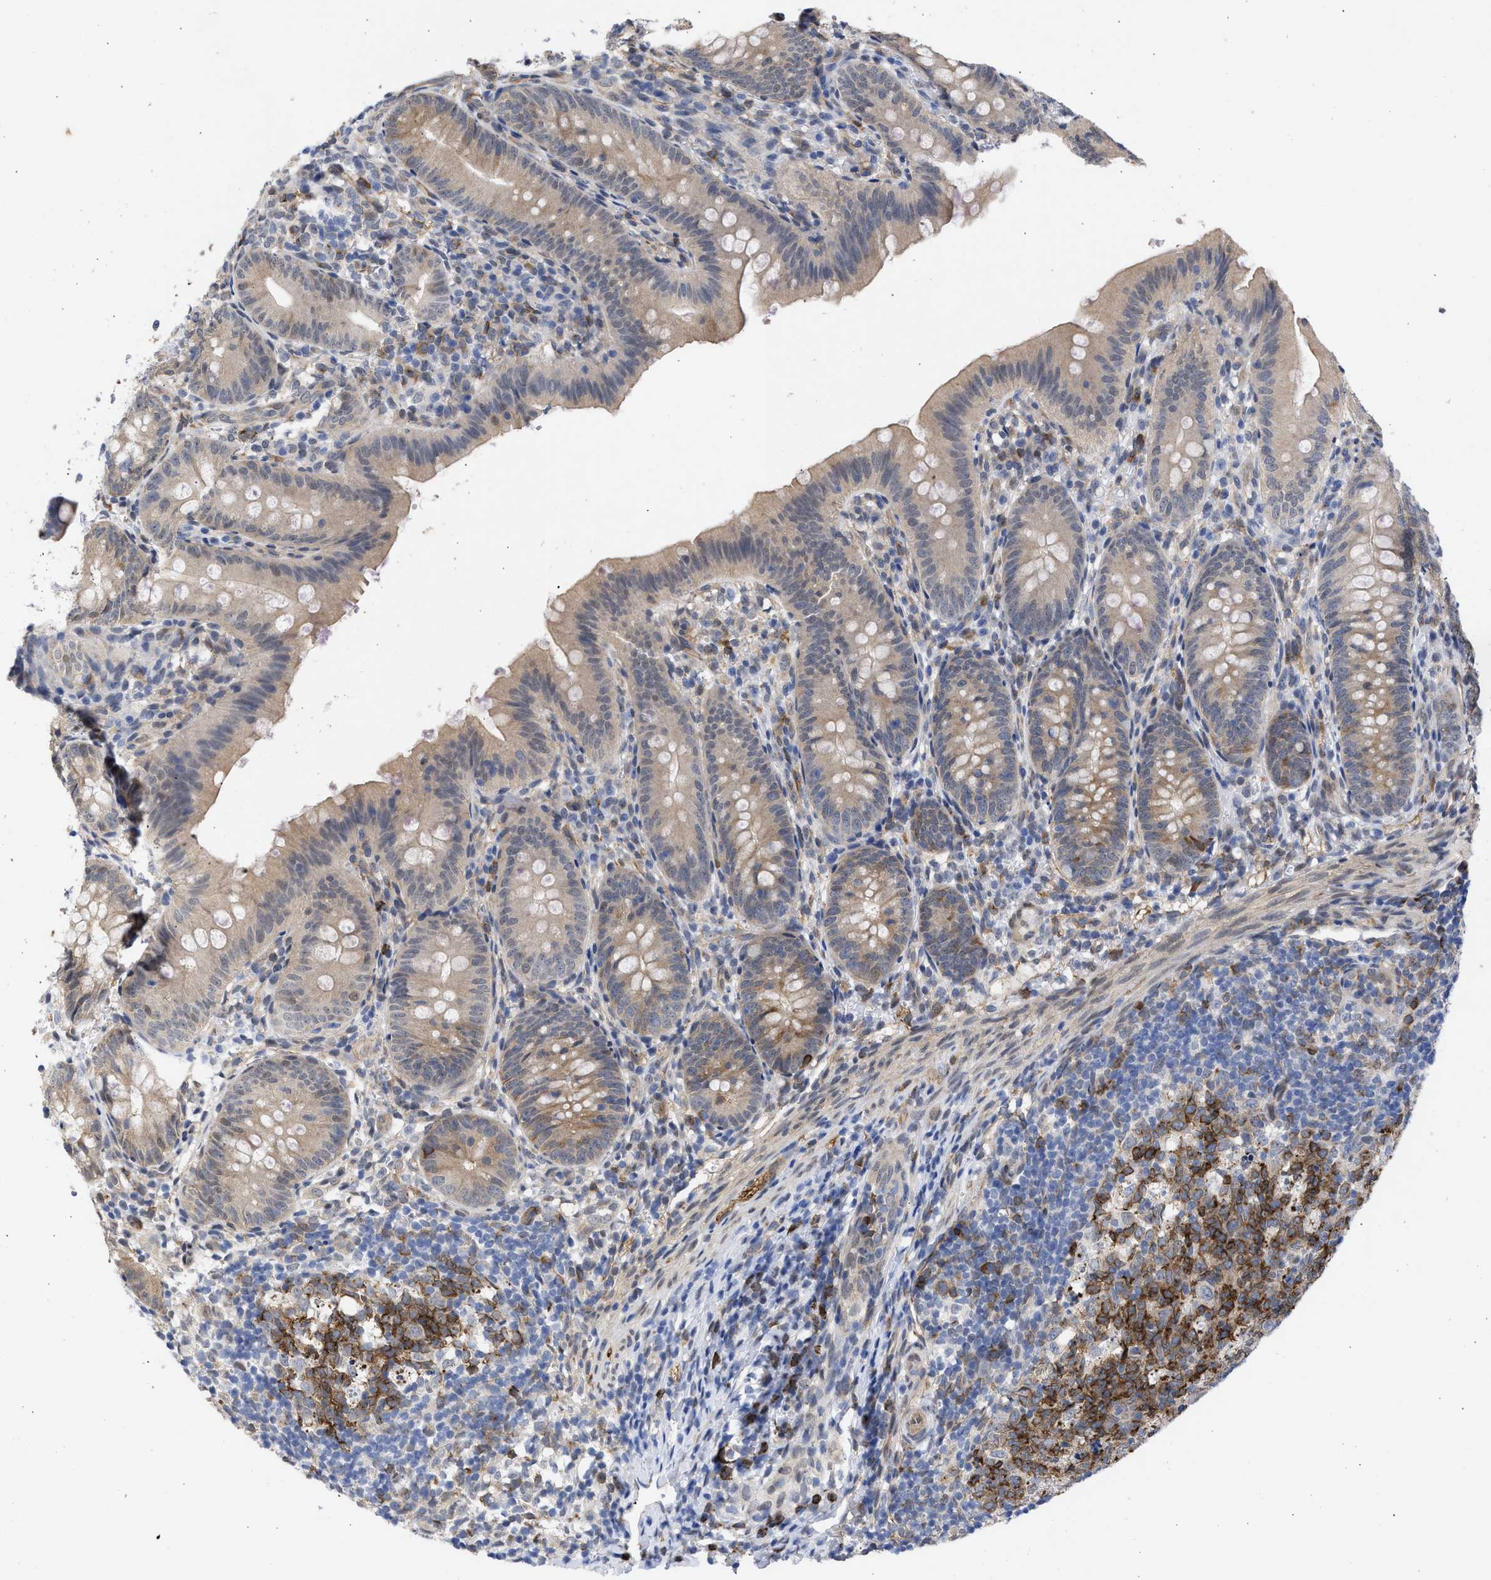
{"staining": {"intensity": "moderate", "quantity": "25%-75%", "location": "cytoplasmic/membranous"}, "tissue": "appendix", "cell_type": "Glandular cells", "image_type": "normal", "snomed": [{"axis": "morphology", "description": "Normal tissue, NOS"}, {"axis": "topography", "description": "Appendix"}], "caption": "High-power microscopy captured an immunohistochemistry (IHC) micrograph of benign appendix, revealing moderate cytoplasmic/membranous positivity in approximately 25%-75% of glandular cells.", "gene": "THRA", "patient": {"sex": "male", "age": 1}}